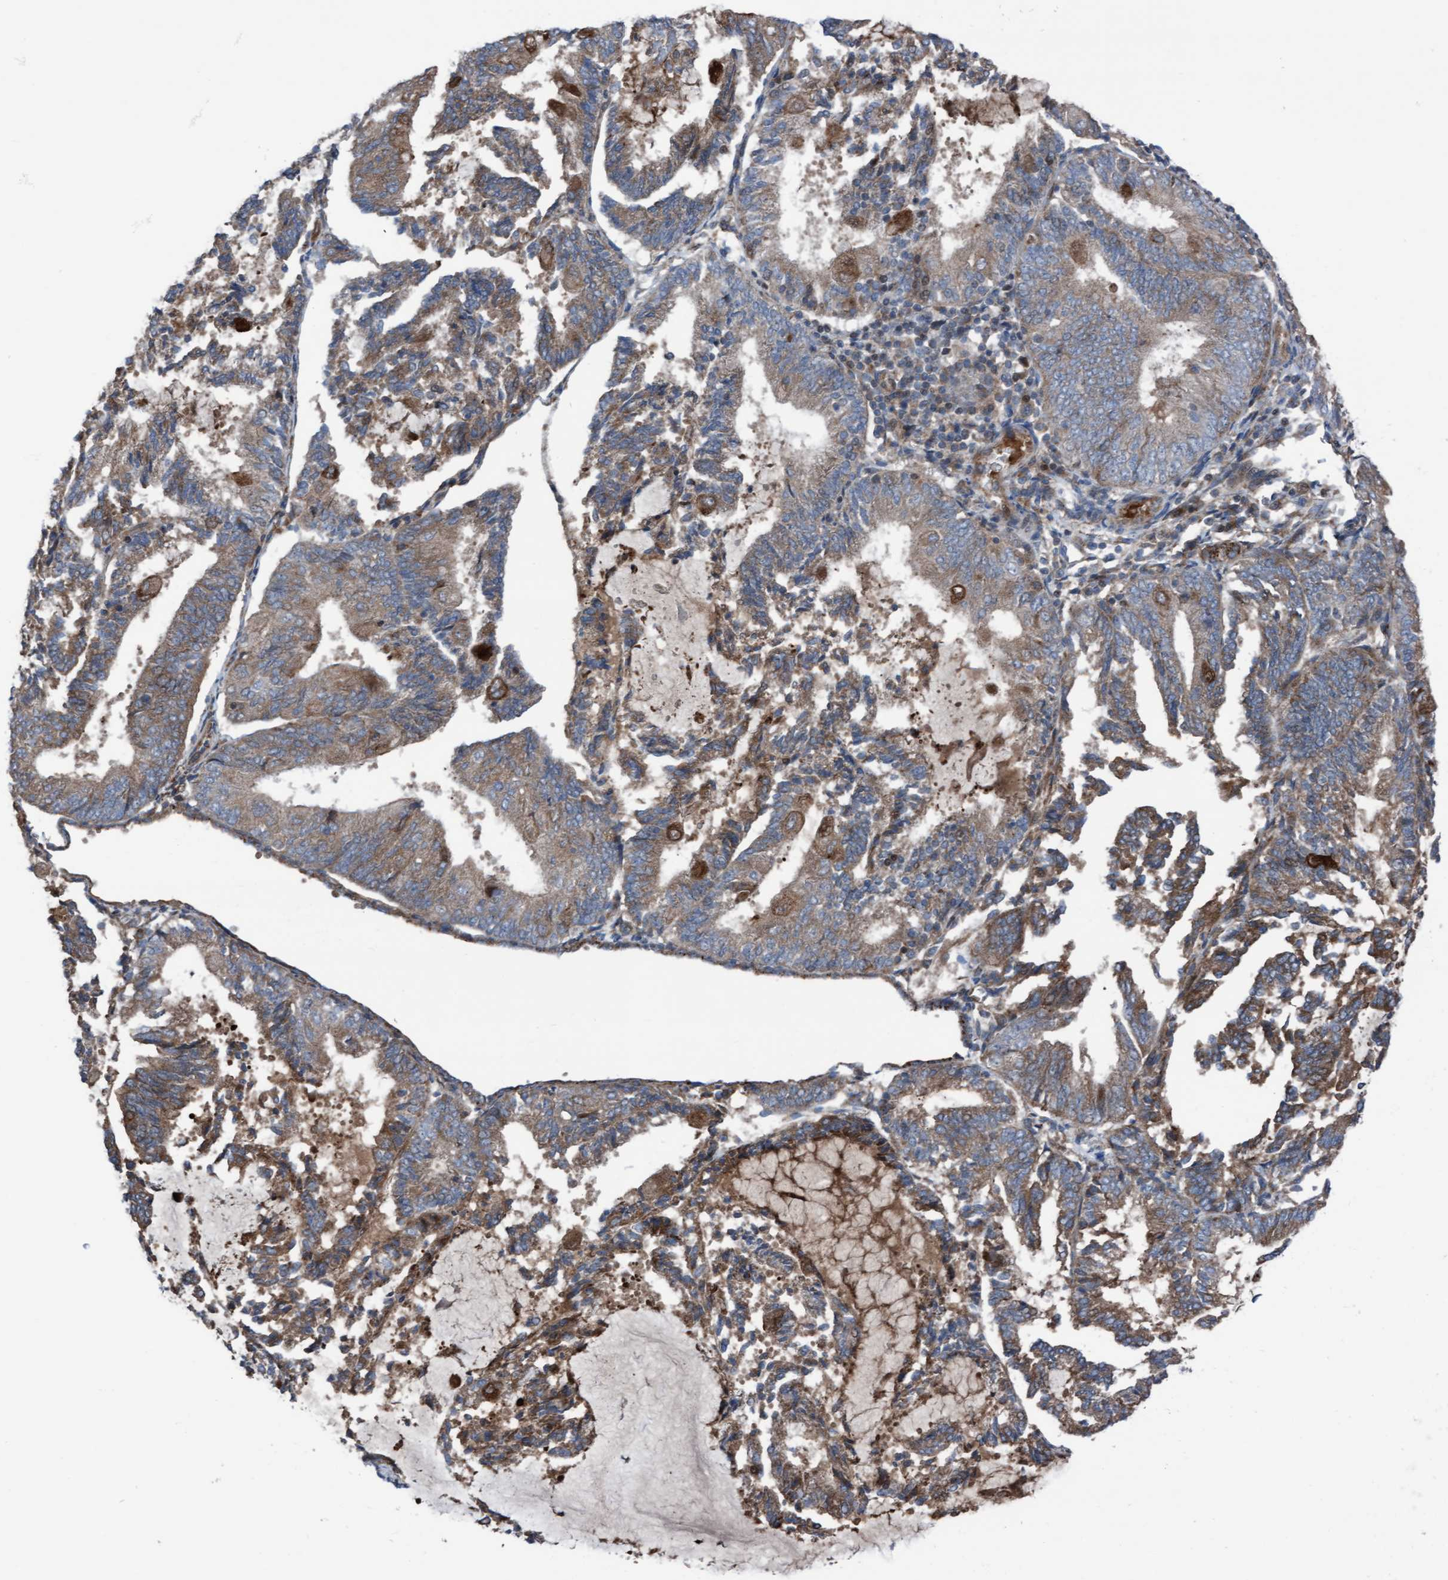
{"staining": {"intensity": "moderate", "quantity": ">75%", "location": "cytoplasmic/membranous"}, "tissue": "endometrial cancer", "cell_type": "Tumor cells", "image_type": "cancer", "snomed": [{"axis": "morphology", "description": "Adenocarcinoma, NOS"}, {"axis": "topography", "description": "Endometrium"}], "caption": "Human endometrial adenocarcinoma stained with a brown dye reveals moderate cytoplasmic/membranous positive staining in approximately >75% of tumor cells.", "gene": "KLHL26", "patient": {"sex": "female", "age": 81}}